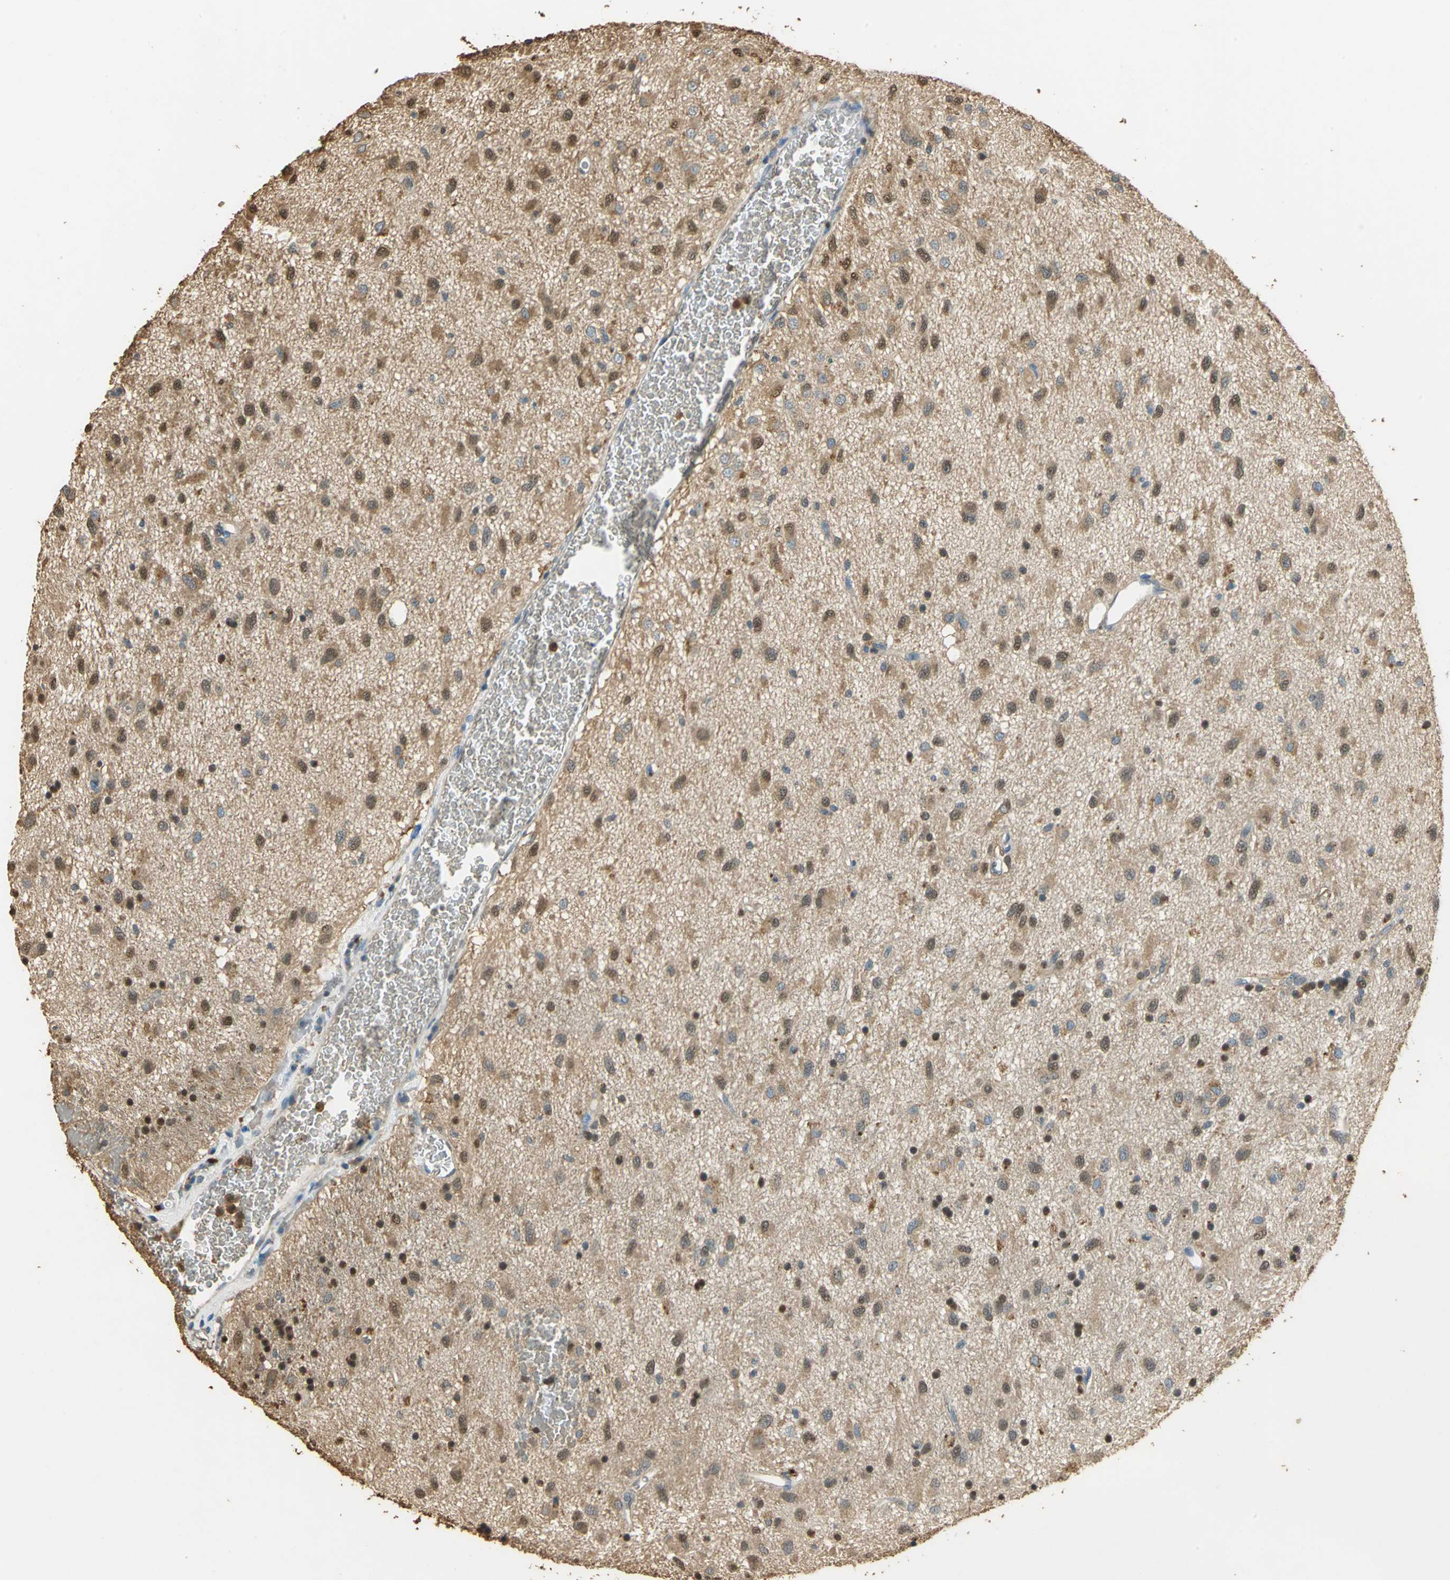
{"staining": {"intensity": "moderate", "quantity": ">75%", "location": "cytoplasmic/membranous,nuclear"}, "tissue": "glioma", "cell_type": "Tumor cells", "image_type": "cancer", "snomed": [{"axis": "morphology", "description": "Glioma, malignant, Low grade"}, {"axis": "topography", "description": "Brain"}], "caption": "Glioma stained with immunohistochemistry shows moderate cytoplasmic/membranous and nuclear expression in about >75% of tumor cells. Using DAB (brown) and hematoxylin (blue) stains, captured at high magnification using brightfield microscopy.", "gene": "GAPDH", "patient": {"sex": "male", "age": 77}}